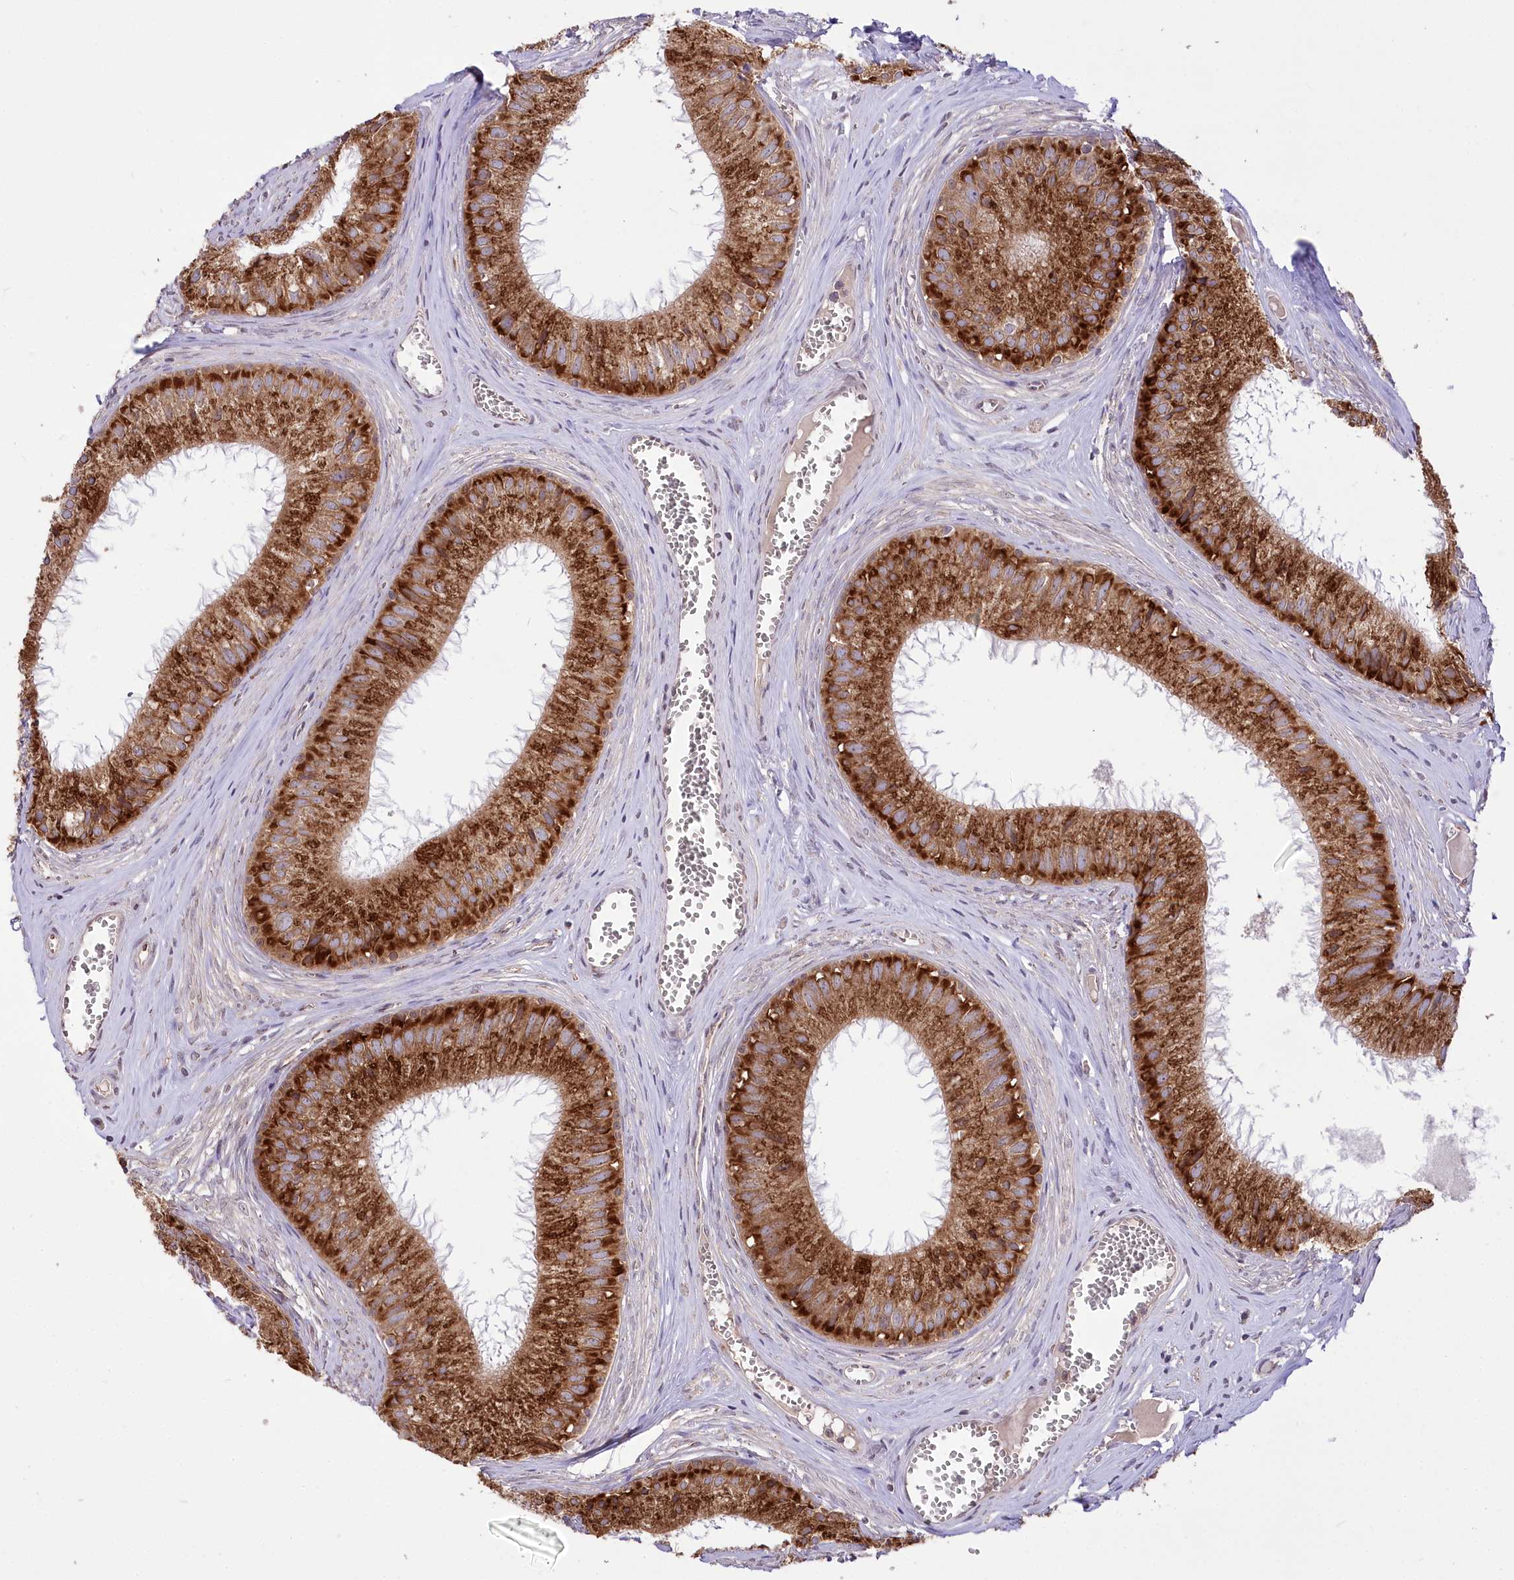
{"staining": {"intensity": "strong", "quantity": ">75%", "location": "cytoplasmic/membranous"}, "tissue": "epididymis", "cell_type": "Glandular cells", "image_type": "normal", "snomed": [{"axis": "morphology", "description": "Normal tissue, NOS"}, {"axis": "topography", "description": "Epididymis"}], "caption": "Protein staining by immunohistochemistry (IHC) demonstrates strong cytoplasmic/membranous positivity in about >75% of glandular cells in benign epididymis. The protein of interest is shown in brown color, while the nuclei are stained blue.", "gene": "STT3B", "patient": {"sex": "male", "age": 36}}